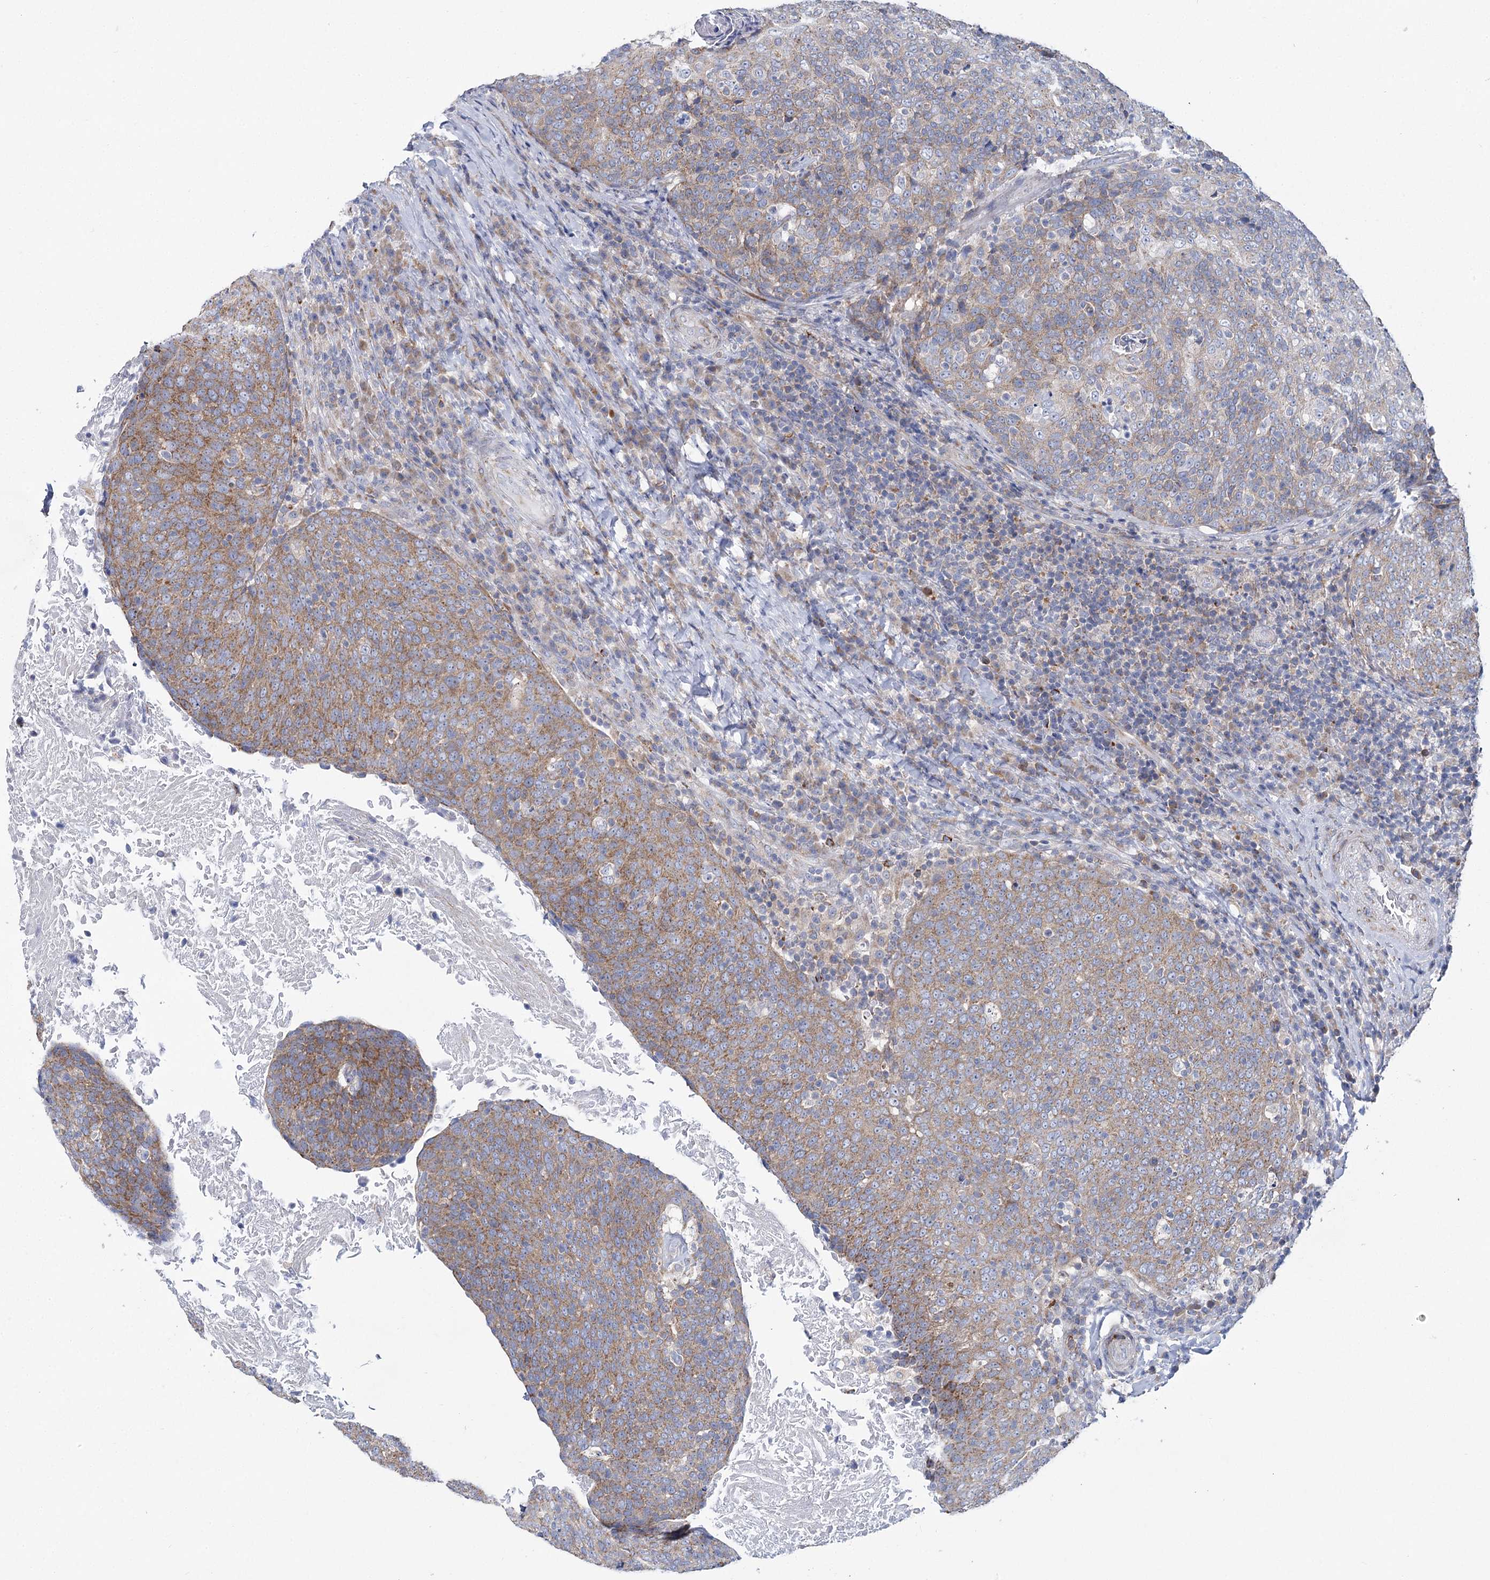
{"staining": {"intensity": "moderate", "quantity": ">75%", "location": "cytoplasmic/membranous"}, "tissue": "head and neck cancer", "cell_type": "Tumor cells", "image_type": "cancer", "snomed": [{"axis": "morphology", "description": "Squamous cell carcinoma, NOS"}, {"axis": "morphology", "description": "Squamous cell carcinoma, metastatic, NOS"}, {"axis": "topography", "description": "Lymph node"}, {"axis": "topography", "description": "Head-Neck"}], "caption": "IHC staining of head and neck squamous cell carcinoma, which demonstrates medium levels of moderate cytoplasmic/membranous staining in about >75% of tumor cells indicating moderate cytoplasmic/membranous protein expression. The staining was performed using DAB (brown) for protein detection and nuclei were counterstained in hematoxylin (blue).", "gene": "THUMPD3", "patient": {"sex": "male", "age": 62}}